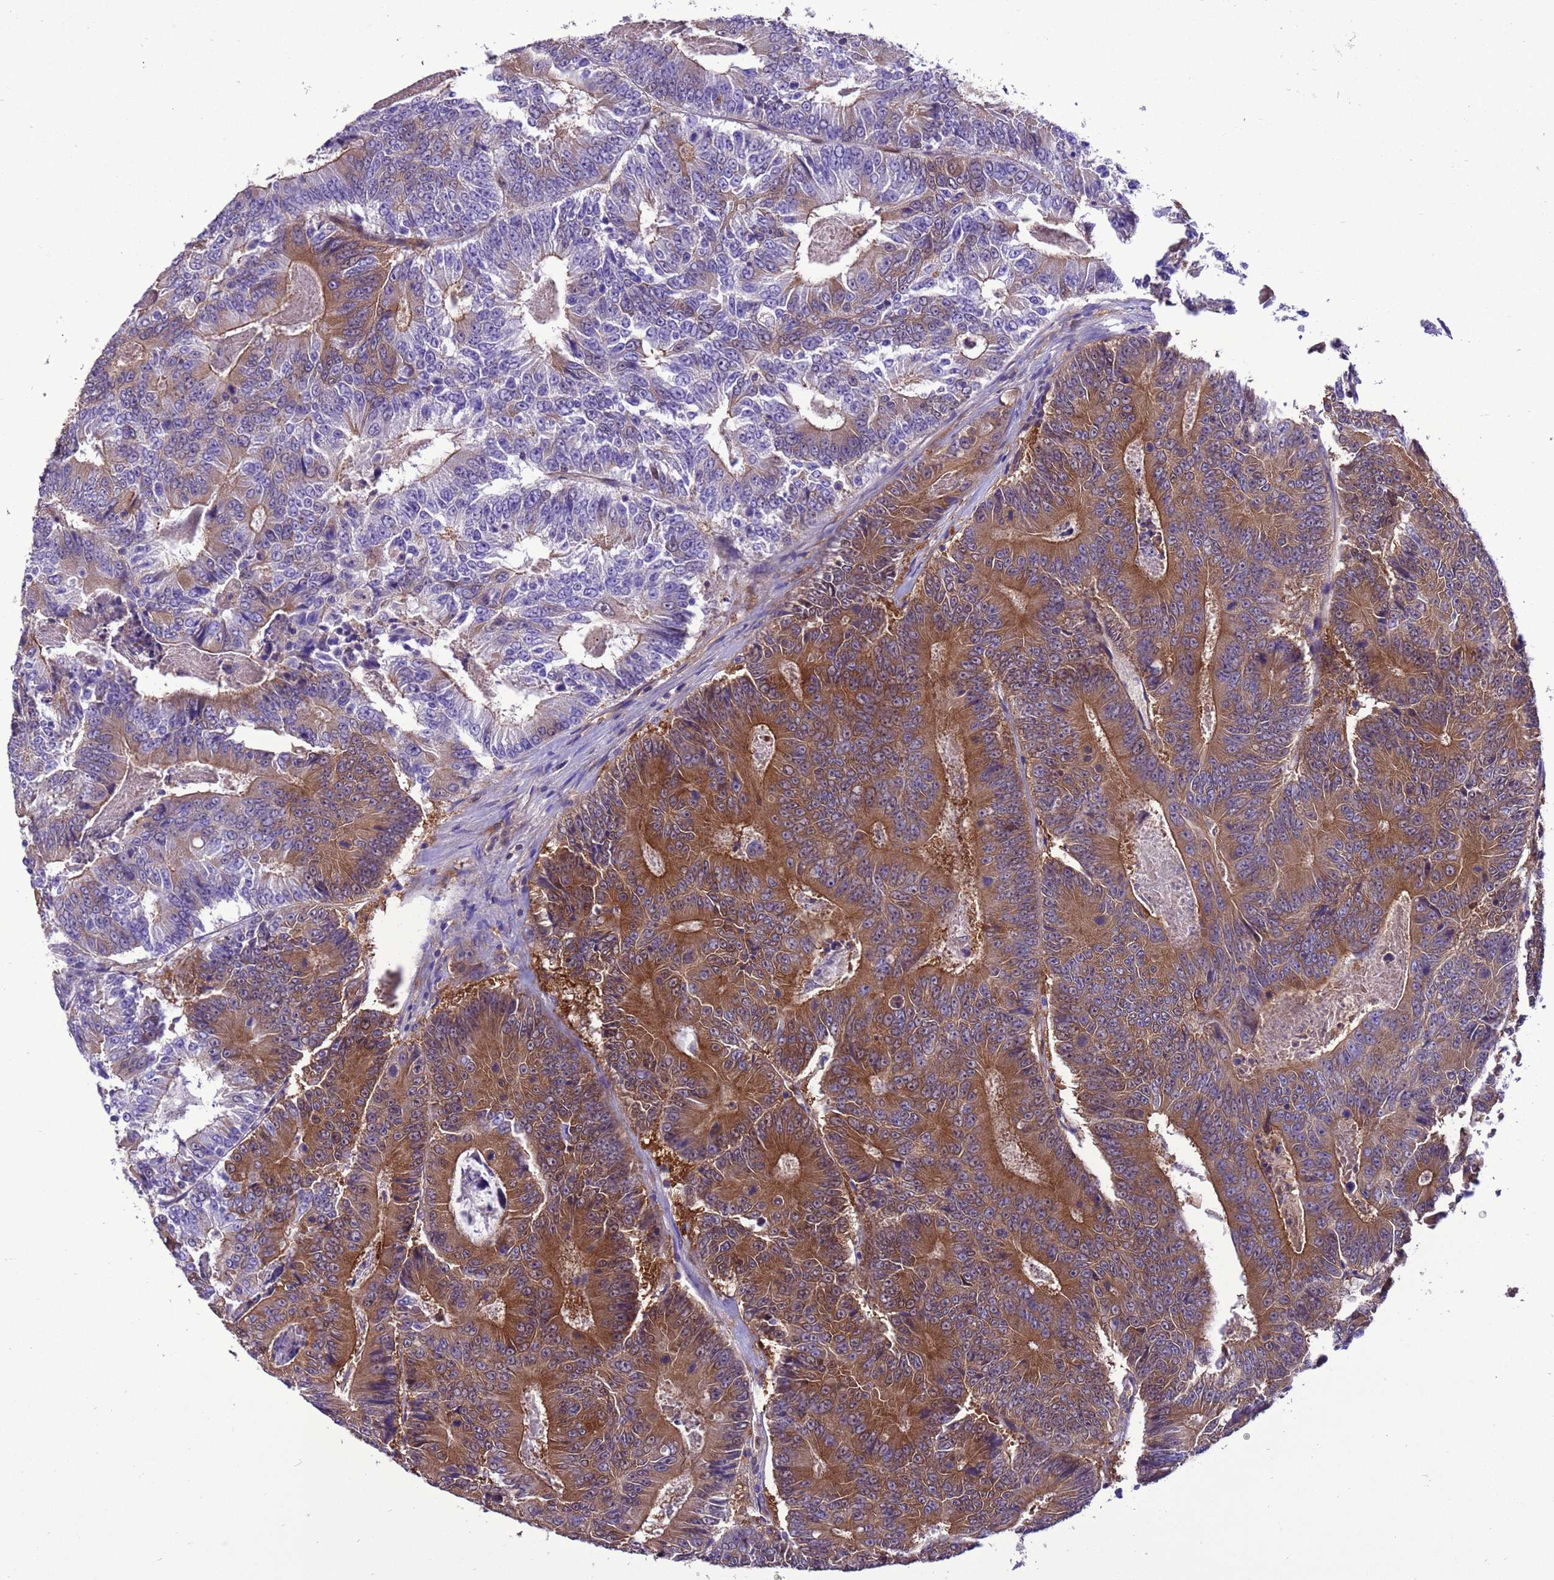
{"staining": {"intensity": "moderate", "quantity": ">75%", "location": "cytoplasmic/membranous"}, "tissue": "colorectal cancer", "cell_type": "Tumor cells", "image_type": "cancer", "snomed": [{"axis": "morphology", "description": "Adenocarcinoma, NOS"}, {"axis": "topography", "description": "Colon"}], "caption": "About >75% of tumor cells in colorectal cancer (adenocarcinoma) show moderate cytoplasmic/membranous protein positivity as visualized by brown immunohistochemical staining.", "gene": "RABEP2", "patient": {"sex": "male", "age": 83}}